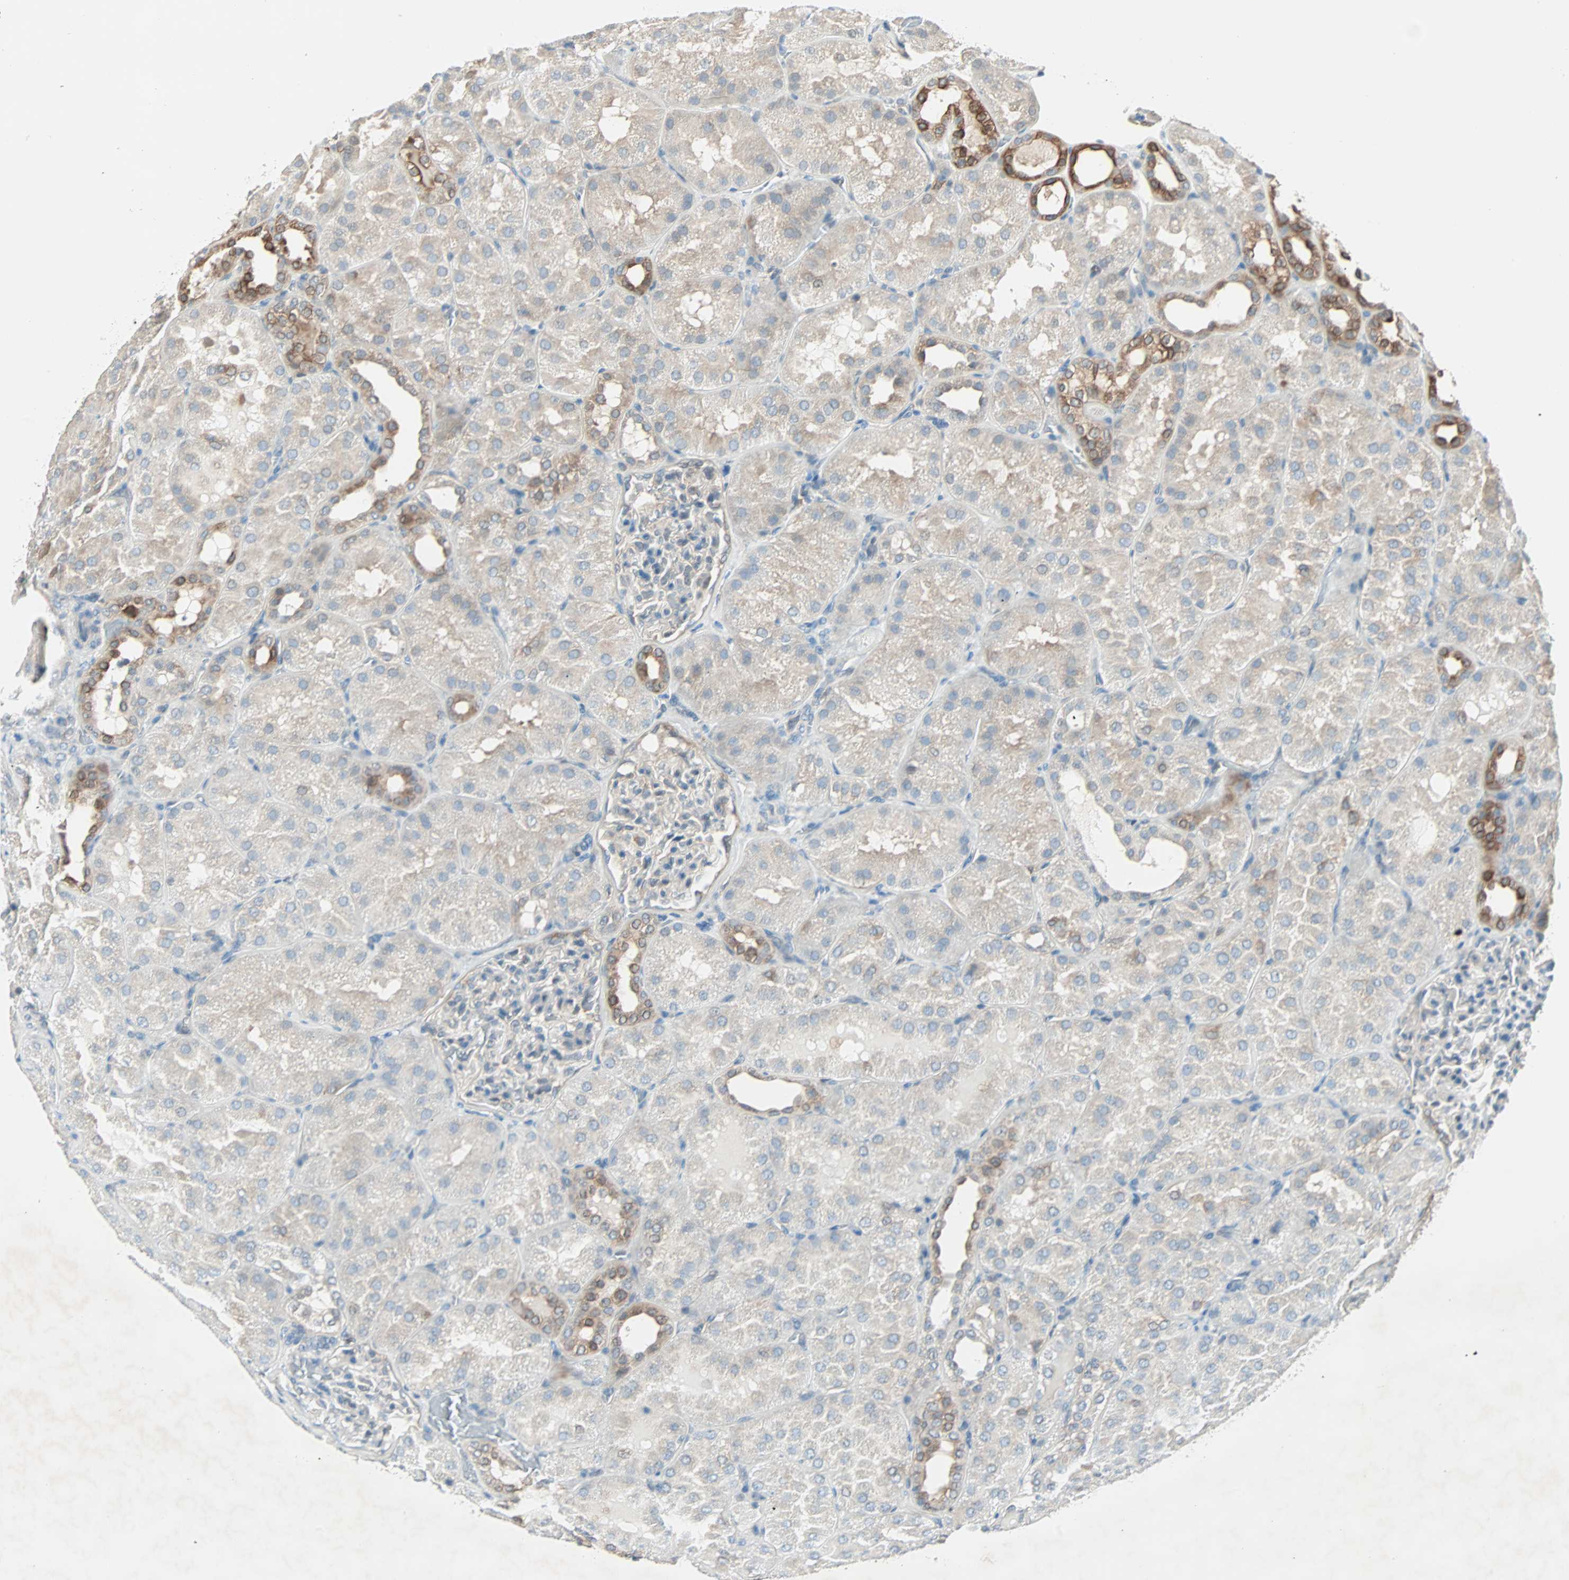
{"staining": {"intensity": "negative", "quantity": "none", "location": "none"}, "tissue": "kidney", "cell_type": "Cells in glomeruli", "image_type": "normal", "snomed": [{"axis": "morphology", "description": "Normal tissue, NOS"}, {"axis": "topography", "description": "Kidney"}], "caption": "A high-resolution histopathology image shows immunohistochemistry staining of unremarkable kidney, which reveals no significant staining in cells in glomeruli. Brightfield microscopy of immunohistochemistry (IHC) stained with DAB (brown) and hematoxylin (blue), captured at high magnification.", "gene": "SMIM8", "patient": {"sex": "male", "age": 28}}